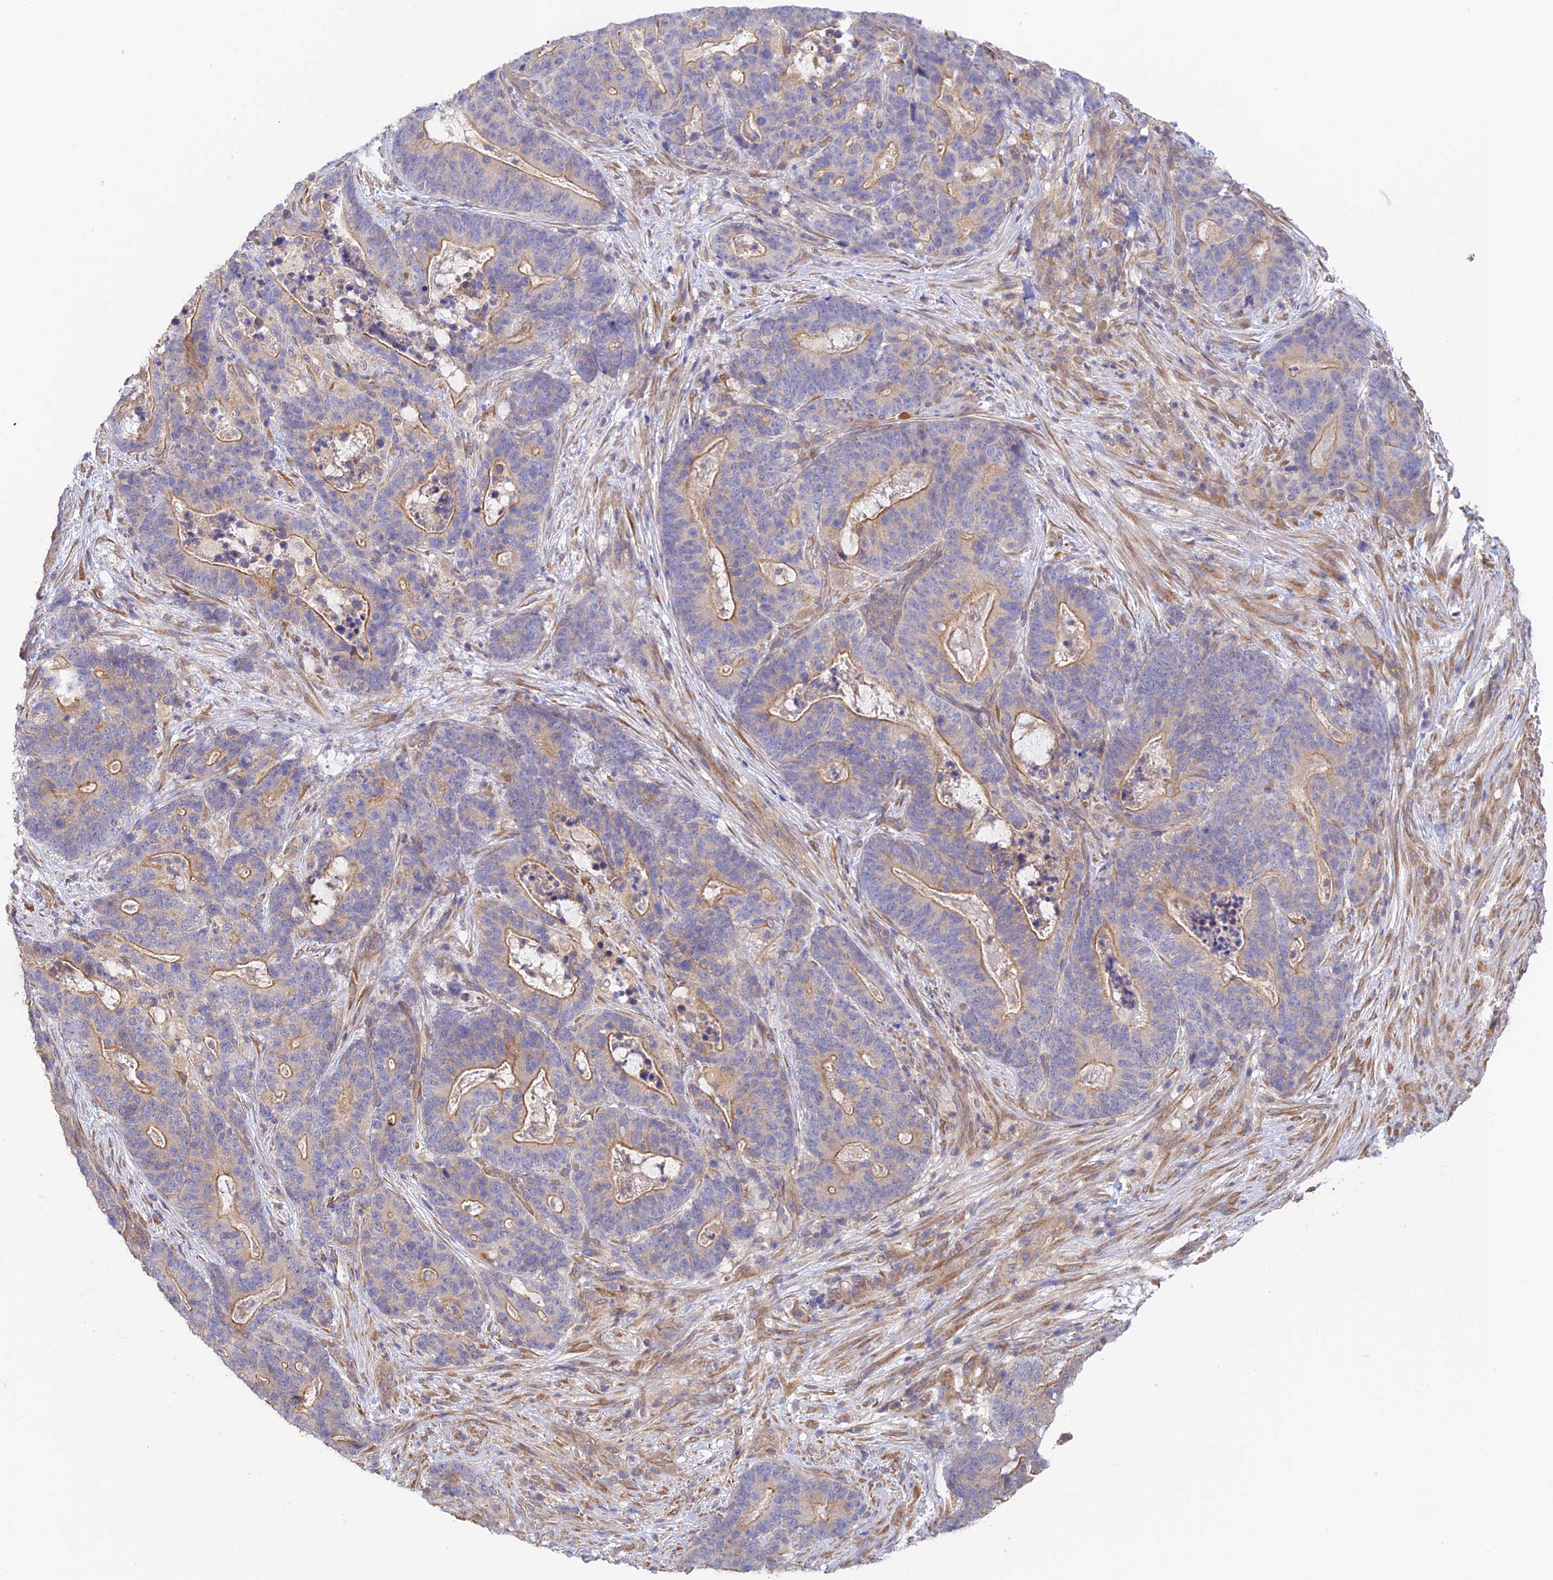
{"staining": {"intensity": "moderate", "quantity": "25%-75%", "location": "cytoplasmic/membranous"}, "tissue": "stomach cancer", "cell_type": "Tumor cells", "image_type": "cancer", "snomed": [{"axis": "morphology", "description": "Normal tissue, NOS"}, {"axis": "morphology", "description": "Adenocarcinoma, NOS"}, {"axis": "topography", "description": "Stomach"}], "caption": "Human stomach cancer (adenocarcinoma) stained with a brown dye displays moderate cytoplasmic/membranous positive staining in about 25%-75% of tumor cells.", "gene": "MYO9A", "patient": {"sex": "female", "age": 64}}